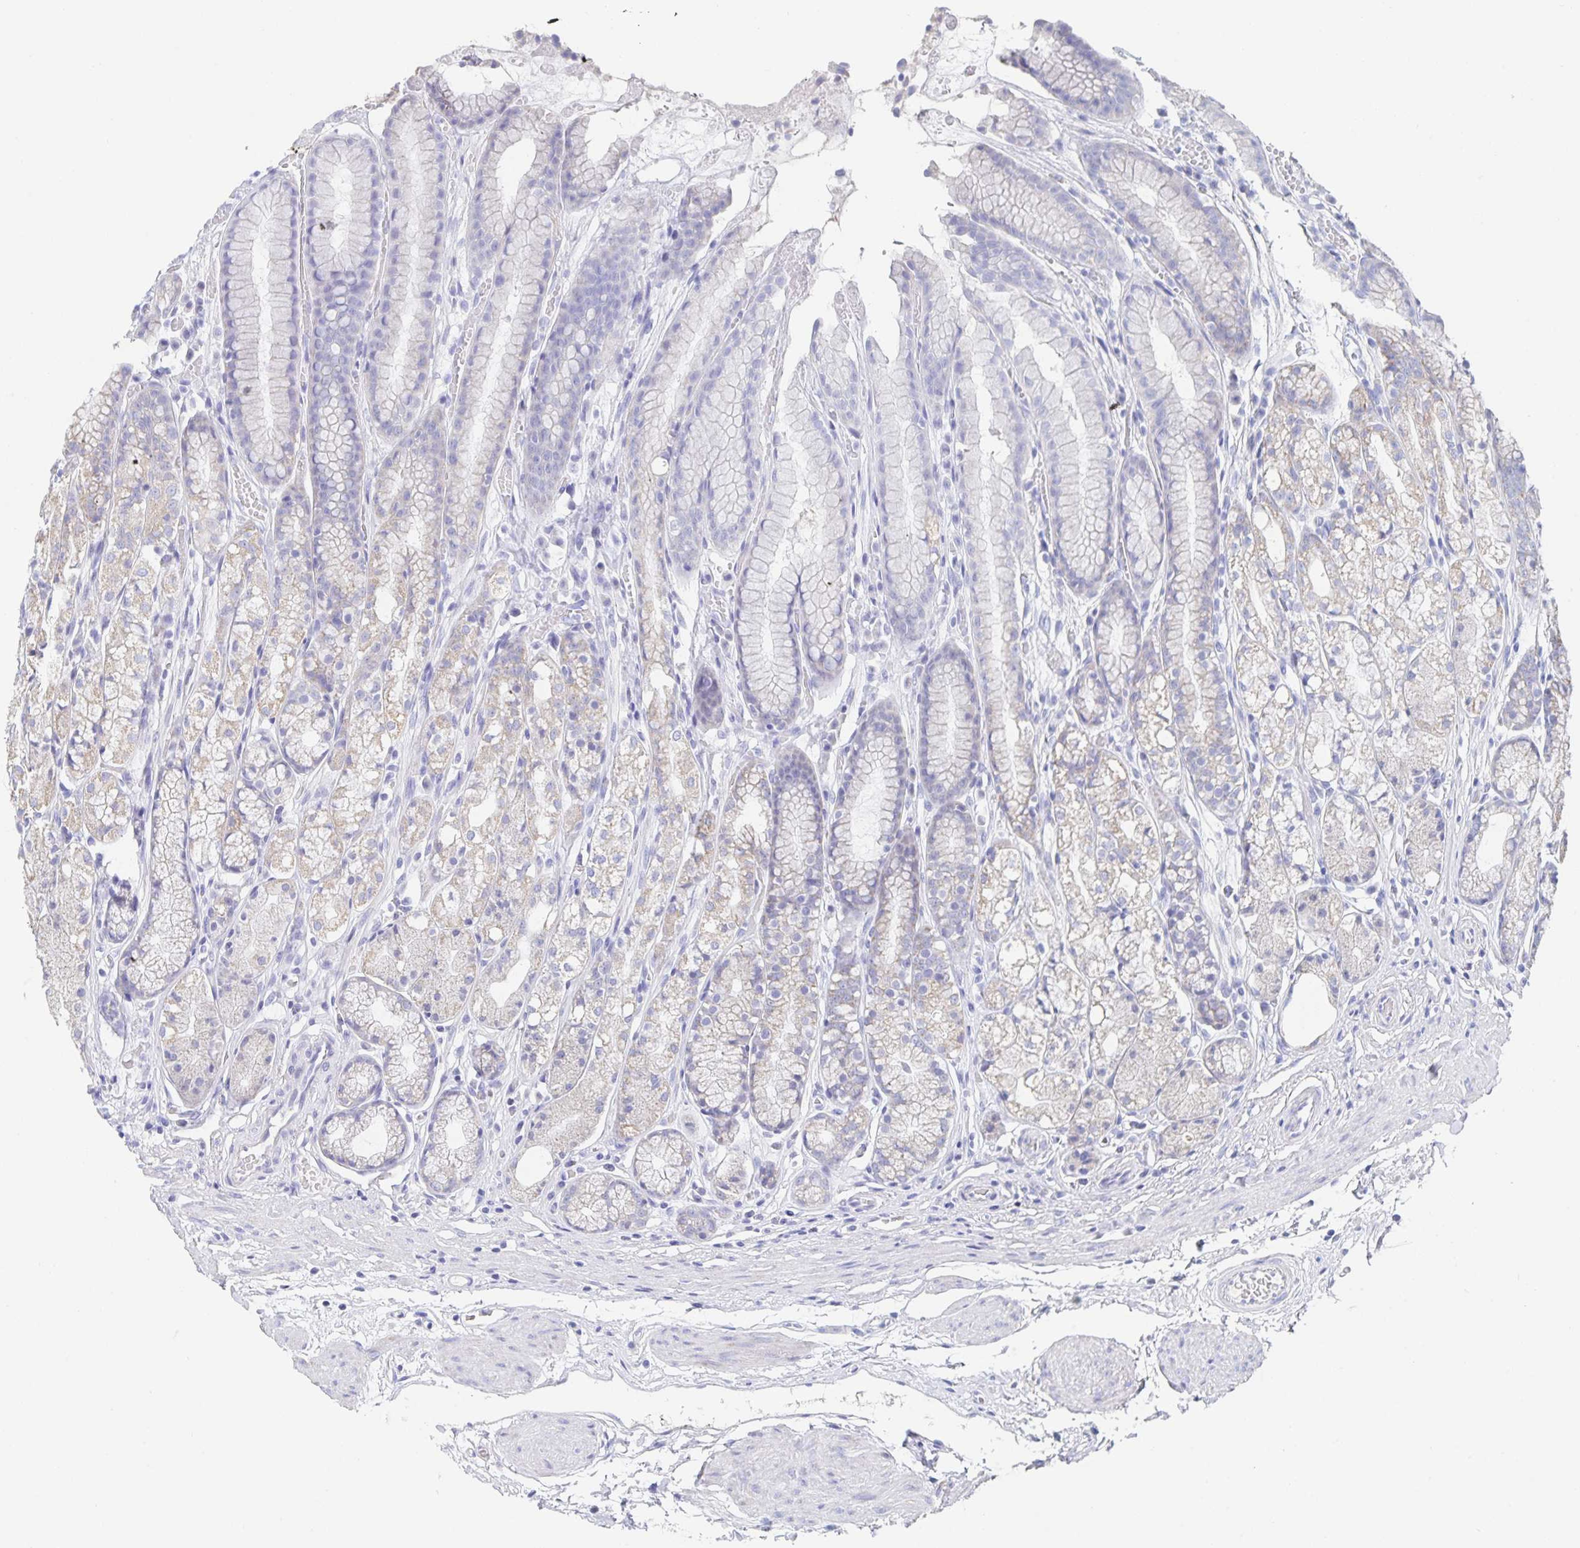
{"staining": {"intensity": "strong", "quantity": "<25%", "location": "cytoplasmic/membranous"}, "tissue": "stomach", "cell_type": "Glandular cells", "image_type": "normal", "snomed": [{"axis": "morphology", "description": "Normal tissue, NOS"}, {"axis": "topography", "description": "Smooth muscle"}, {"axis": "topography", "description": "Stomach"}], "caption": "Brown immunohistochemical staining in normal human stomach exhibits strong cytoplasmic/membranous expression in approximately <25% of glandular cells.", "gene": "DMBT1", "patient": {"sex": "male", "age": 70}}